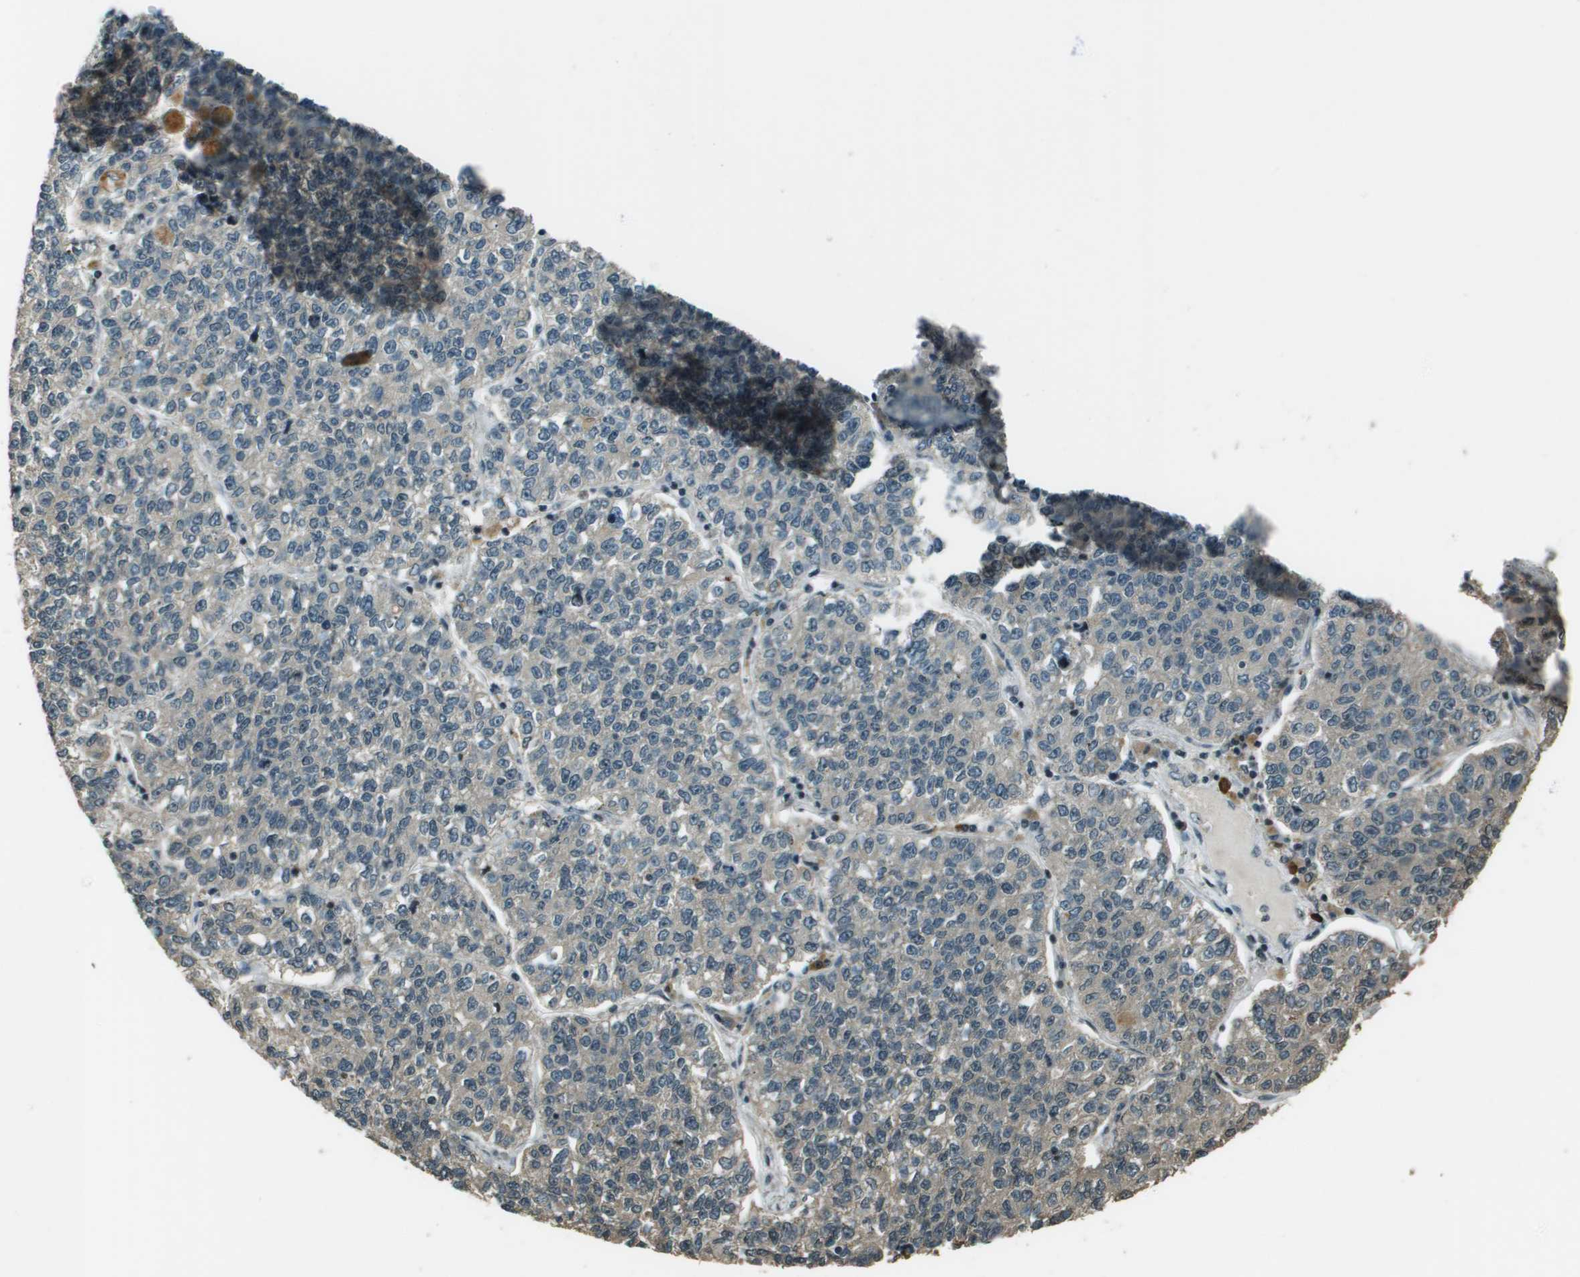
{"staining": {"intensity": "negative", "quantity": "none", "location": "none"}, "tissue": "lung cancer", "cell_type": "Tumor cells", "image_type": "cancer", "snomed": [{"axis": "morphology", "description": "Adenocarcinoma, NOS"}, {"axis": "topography", "description": "Lung"}], "caption": "Immunohistochemical staining of human lung cancer displays no significant positivity in tumor cells.", "gene": "SDC3", "patient": {"sex": "male", "age": 49}}